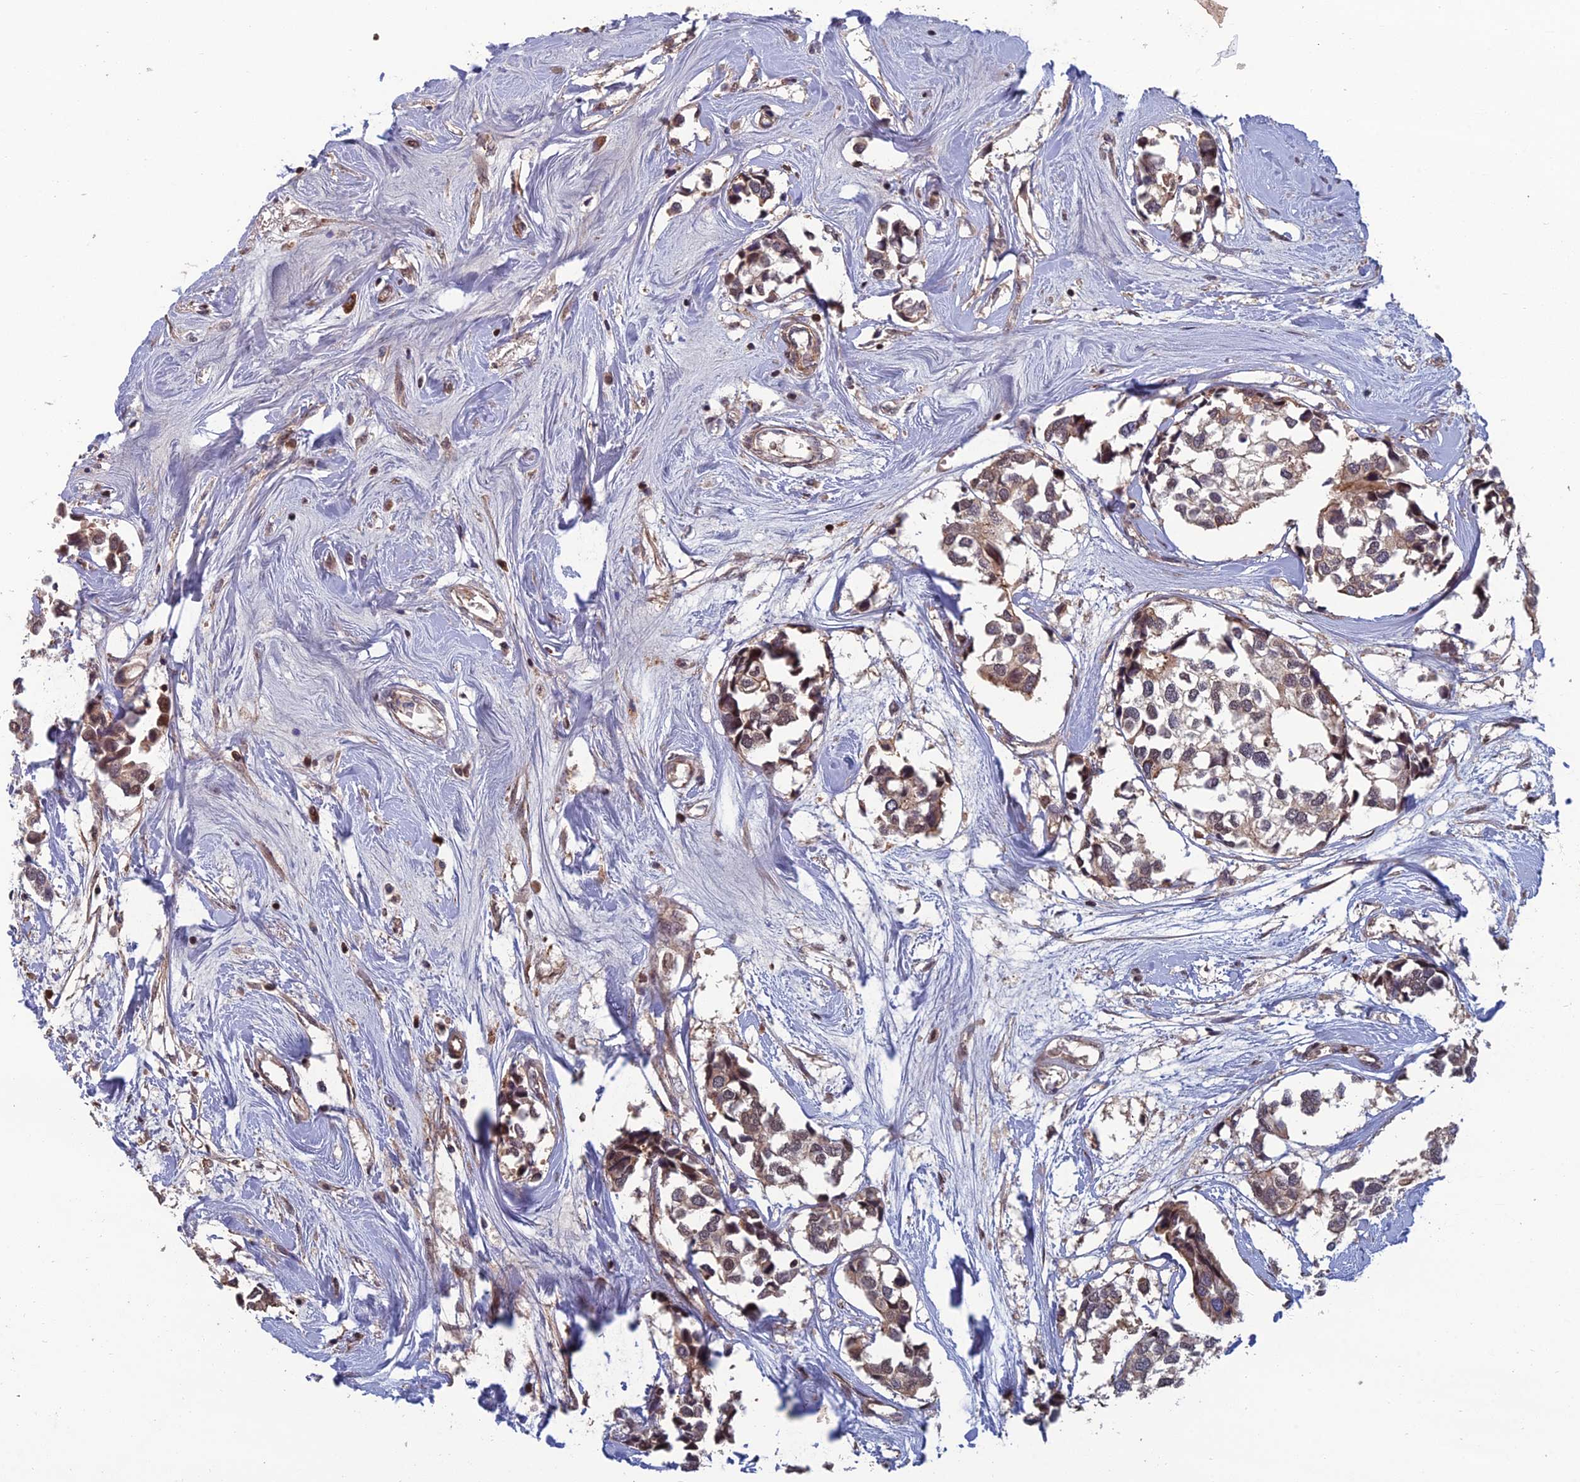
{"staining": {"intensity": "weak", "quantity": ">75%", "location": "cytoplasmic/membranous,nuclear"}, "tissue": "breast cancer", "cell_type": "Tumor cells", "image_type": "cancer", "snomed": [{"axis": "morphology", "description": "Duct carcinoma"}, {"axis": "topography", "description": "Breast"}], "caption": "Approximately >75% of tumor cells in human breast cancer demonstrate weak cytoplasmic/membranous and nuclear protein staining as visualized by brown immunohistochemical staining.", "gene": "CCDC183", "patient": {"sex": "female", "age": 83}}